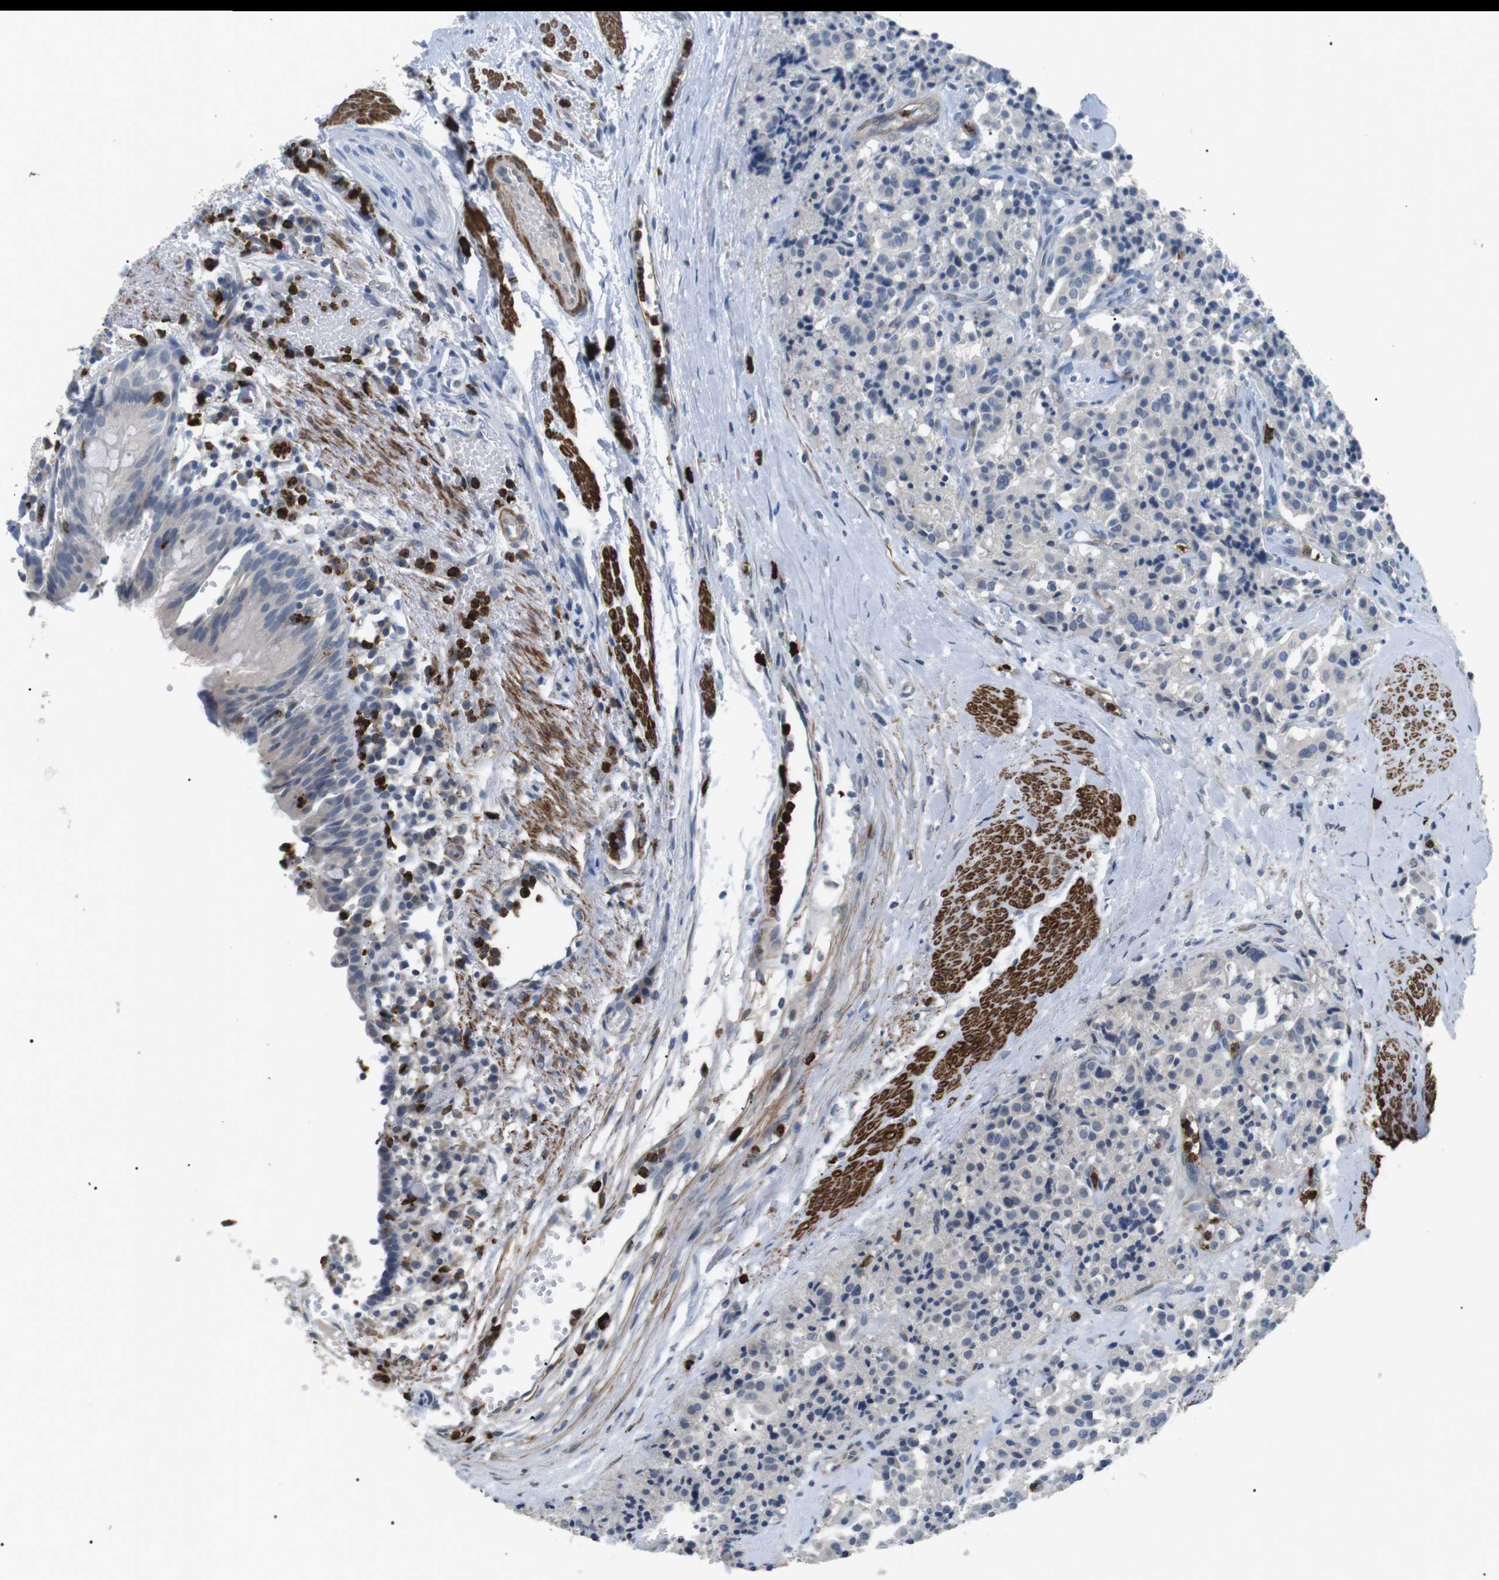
{"staining": {"intensity": "negative", "quantity": "none", "location": "none"}, "tissue": "carcinoid", "cell_type": "Tumor cells", "image_type": "cancer", "snomed": [{"axis": "morphology", "description": "Carcinoid, malignant, NOS"}, {"axis": "topography", "description": "Lung"}], "caption": "Carcinoid (malignant) was stained to show a protein in brown. There is no significant expression in tumor cells.", "gene": "GZMM", "patient": {"sex": "male", "age": 30}}